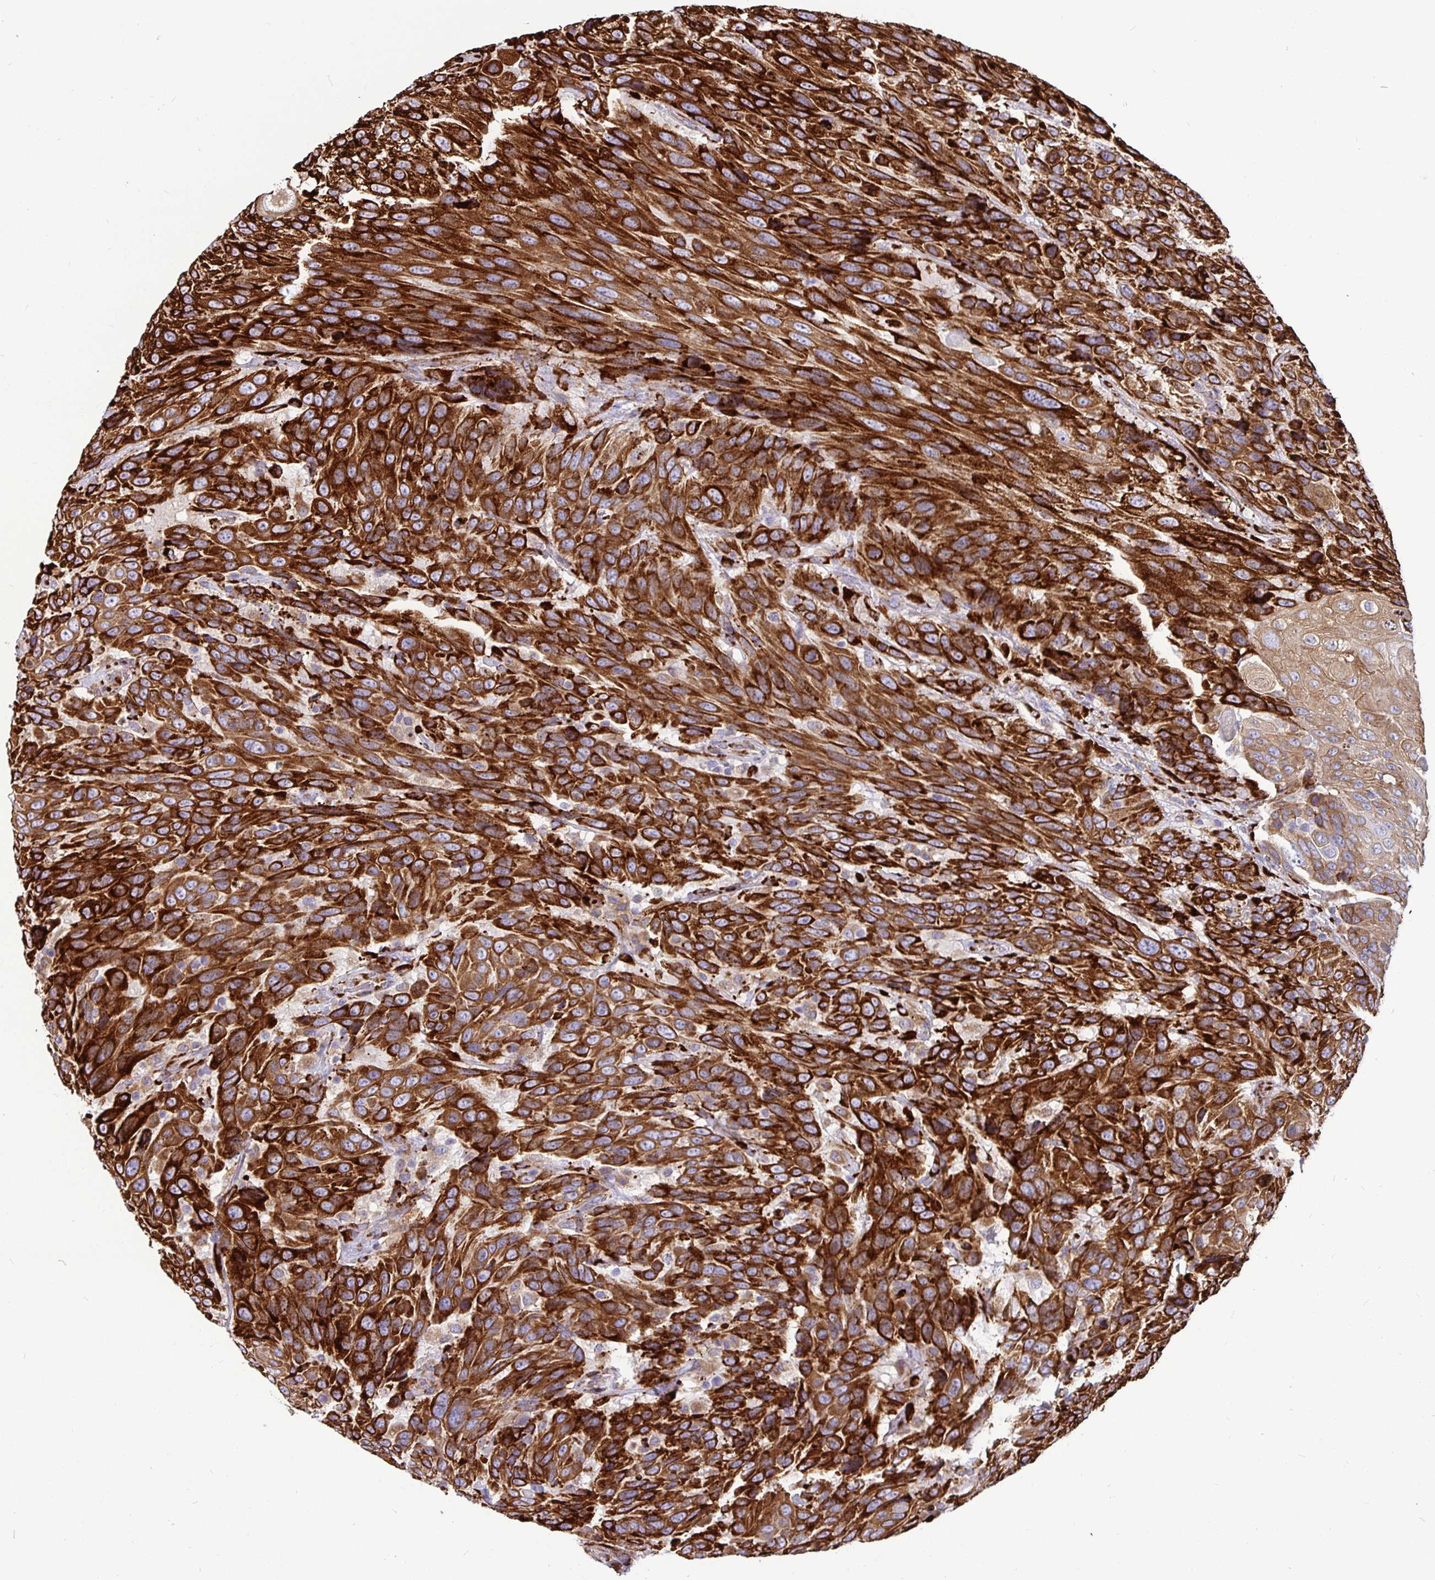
{"staining": {"intensity": "strong", "quantity": ">75%", "location": "cytoplasmic/membranous"}, "tissue": "urothelial cancer", "cell_type": "Tumor cells", "image_type": "cancer", "snomed": [{"axis": "morphology", "description": "Urothelial carcinoma, High grade"}, {"axis": "topography", "description": "Urinary bladder"}], "caption": "The image demonstrates immunohistochemical staining of high-grade urothelial carcinoma. There is strong cytoplasmic/membranous staining is seen in about >75% of tumor cells.", "gene": "P4HA2", "patient": {"sex": "female", "age": 70}}